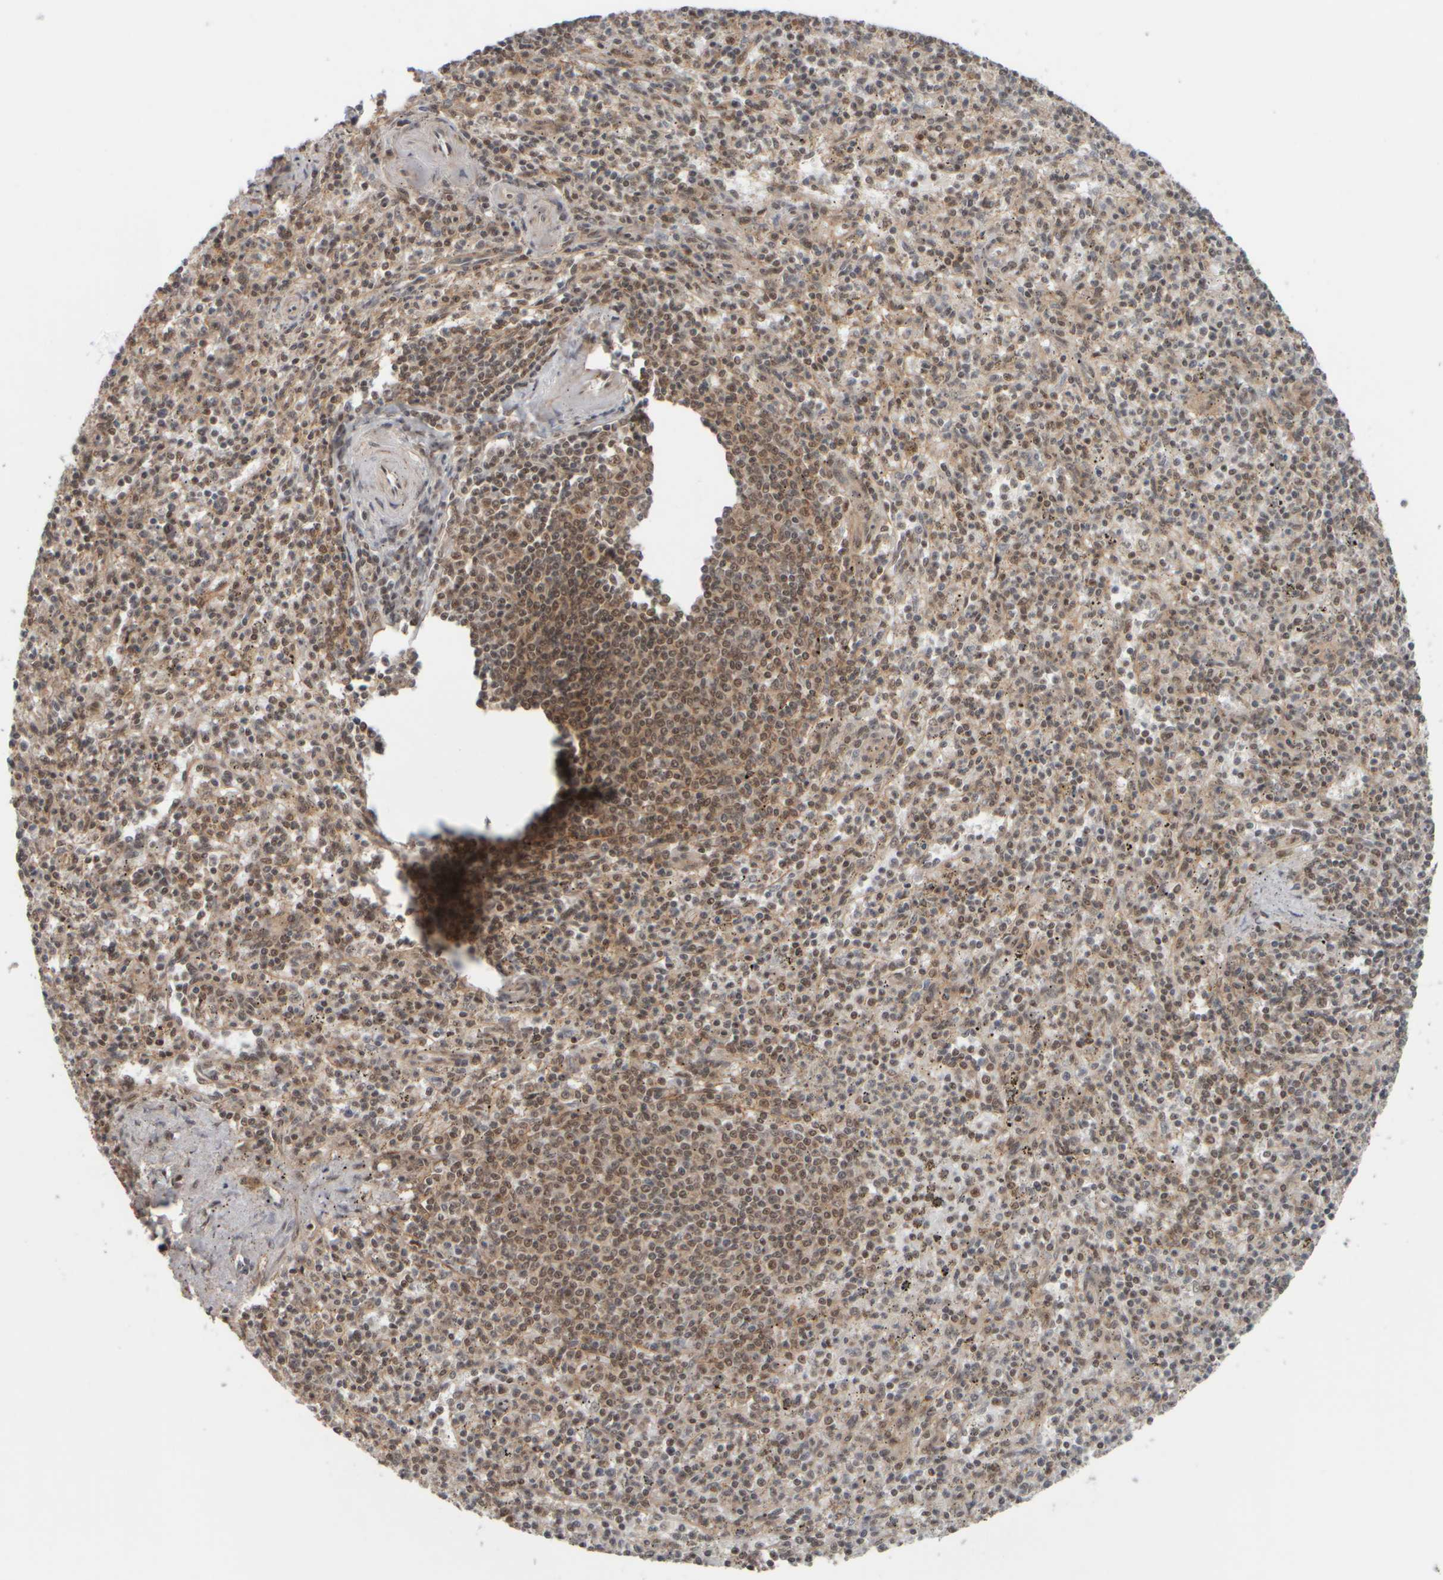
{"staining": {"intensity": "weak", "quantity": "25%-75%", "location": "cytoplasmic/membranous,nuclear"}, "tissue": "spleen", "cell_type": "Cells in red pulp", "image_type": "normal", "snomed": [{"axis": "morphology", "description": "Normal tissue, NOS"}, {"axis": "topography", "description": "Spleen"}], "caption": "Cells in red pulp show low levels of weak cytoplasmic/membranous,nuclear positivity in approximately 25%-75% of cells in benign human spleen.", "gene": "SYNRG", "patient": {"sex": "male", "age": 72}}